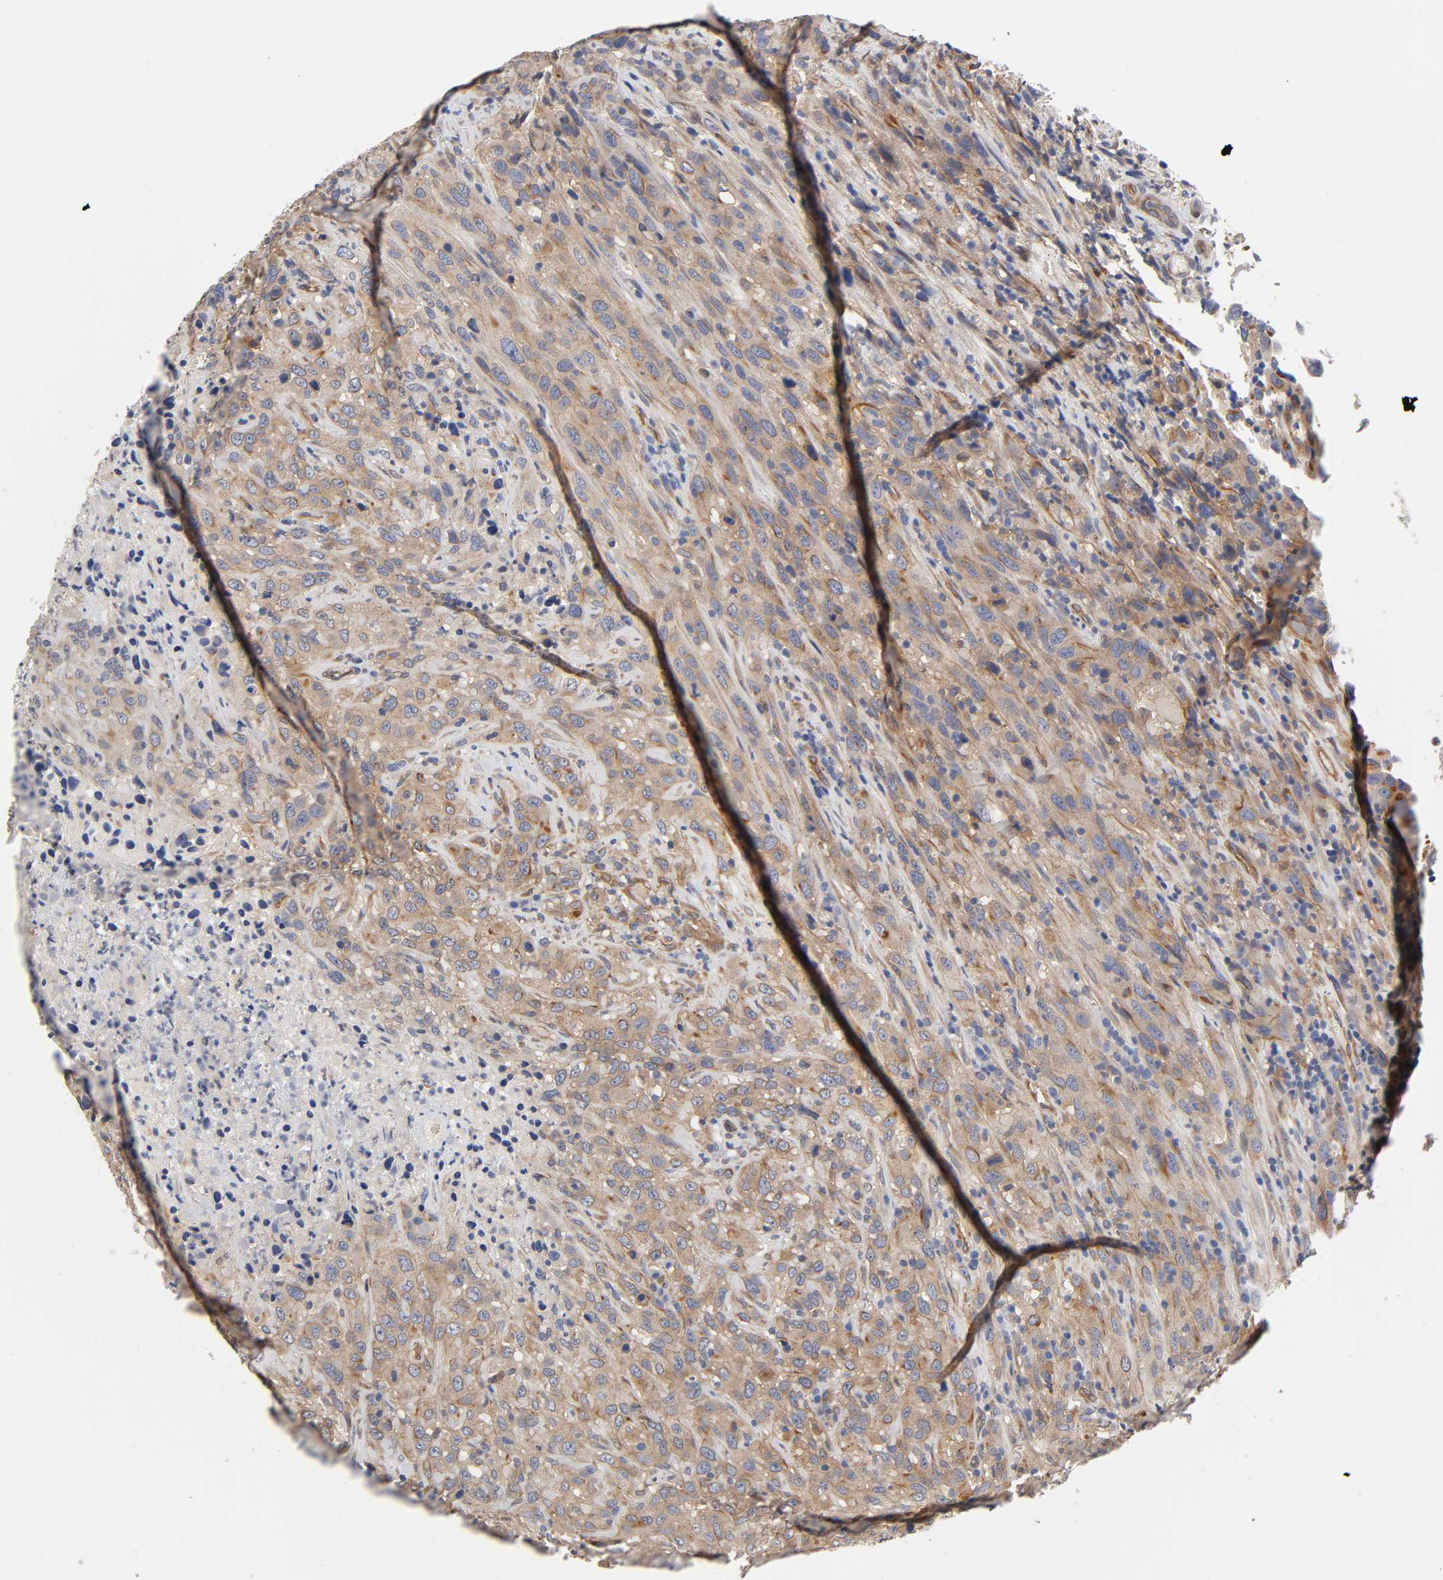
{"staining": {"intensity": "moderate", "quantity": ">75%", "location": "cytoplasmic/membranous"}, "tissue": "urothelial cancer", "cell_type": "Tumor cells", "image_type": "cancer", "snomed": [{"axis": "morphology", "description": "Urothelial carcinoma, High grade"}, {"axis": "topography", "description": "Urinary bladder"}], "caption": "A medium amount of moderate cytoplasmic/membranous positivity is appreciated in about >75% of tumor cells in urothelial cancer tissue.", "gene": "RAB13", "patient": {"sex": "male", "age": 61}}